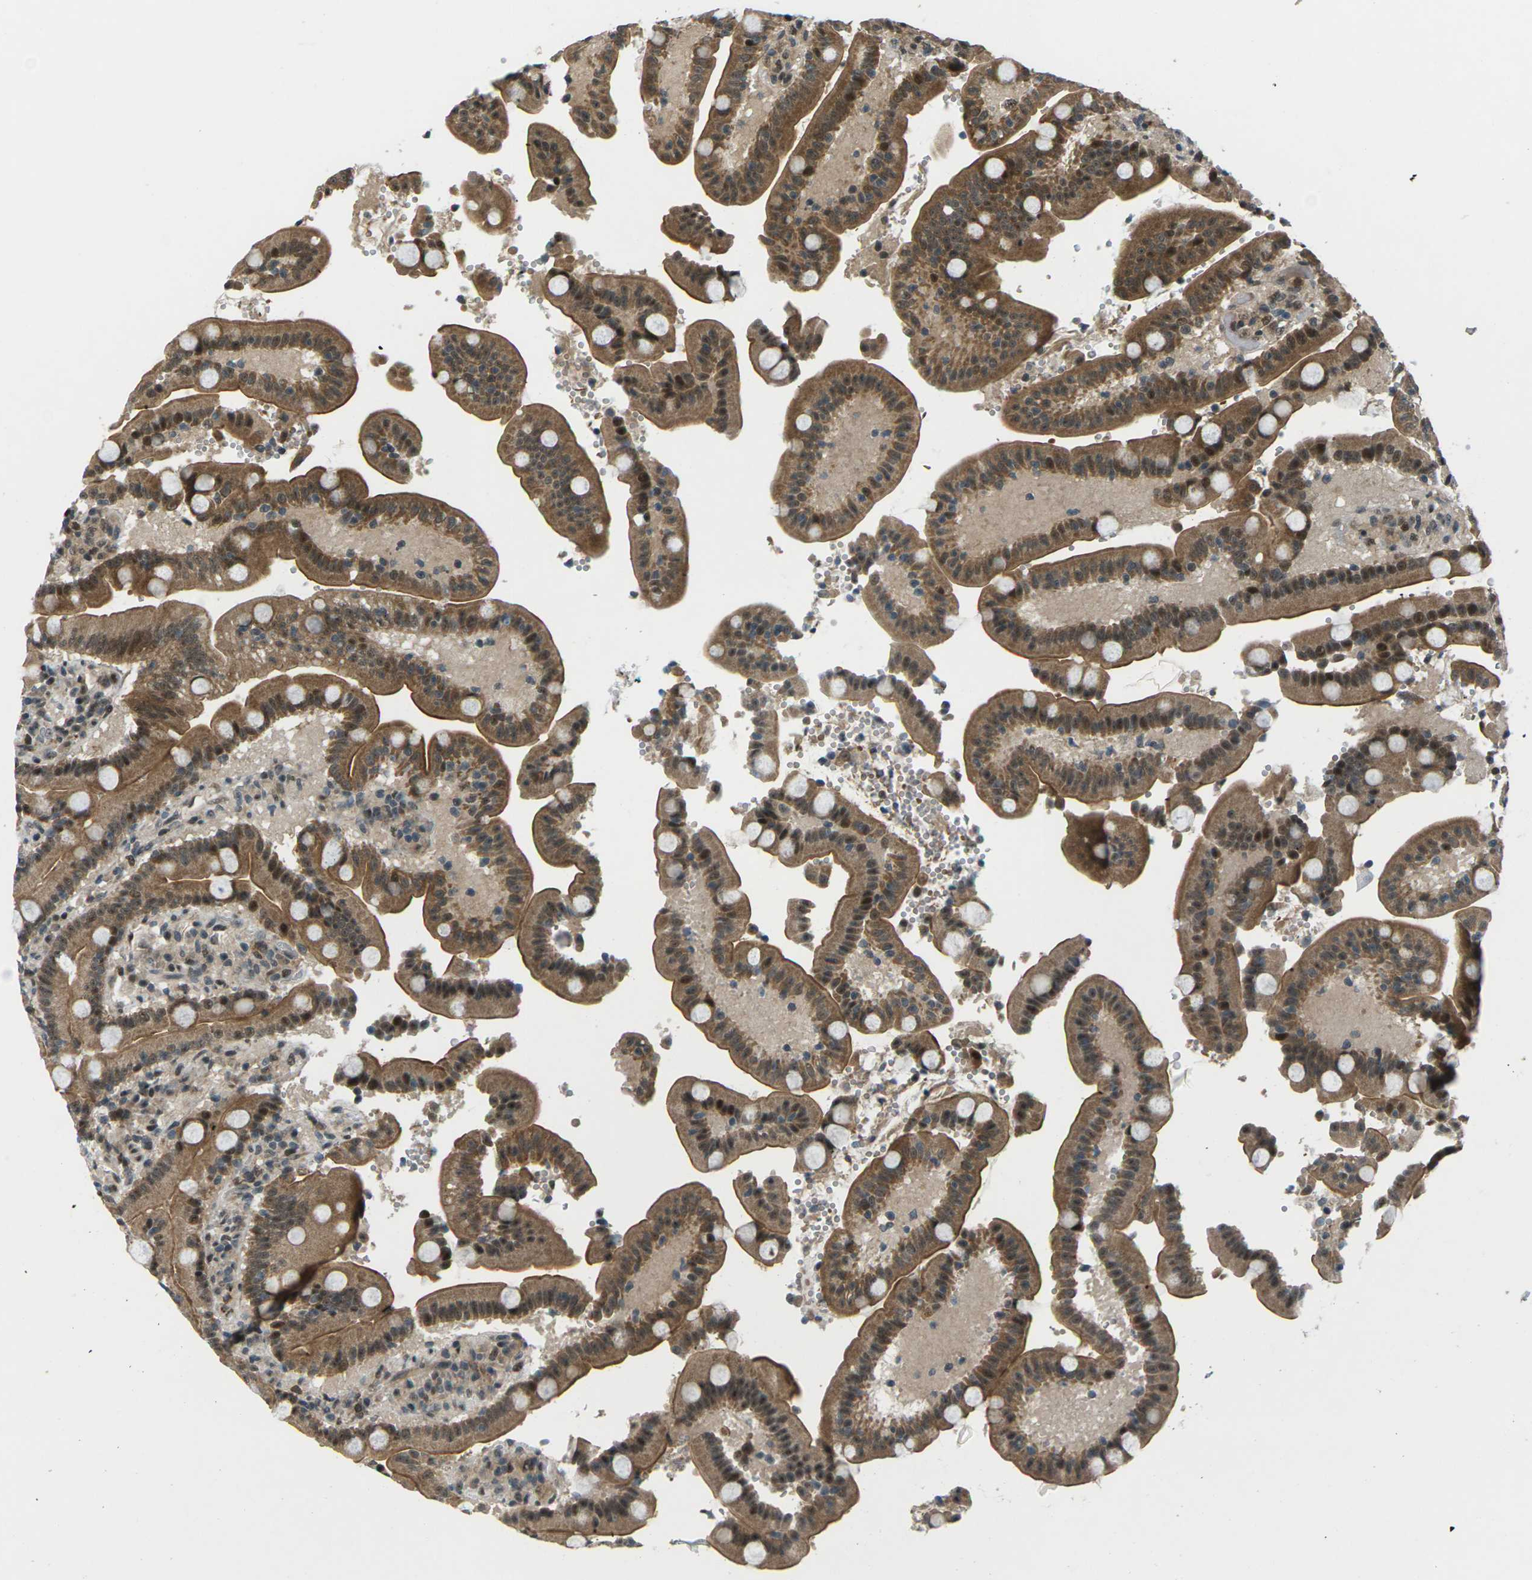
{"staining": {"intensity": "strong", "quantity": ">75%", "location": "cytoplasmic/membranous,nuclear"}, "tissue": "duodenum", "cell_type": "Glandular cells", "image_type": "normal", "snomed": [{"axis": "morphology", "description": "Normal tissue, NOS"}, {"axis": "topography", "description": "Small intestine, NOS"}], "caption": "A brown stain labels strong cytoplasmic/membranous,nuclear expression of a protein in glandular cells of unremarkable human duodenum. (DAB IHC with brightfield microscopy, high magnification).", "gene": "UBE2S", "patient": {"sex": "female", "age": 71}}